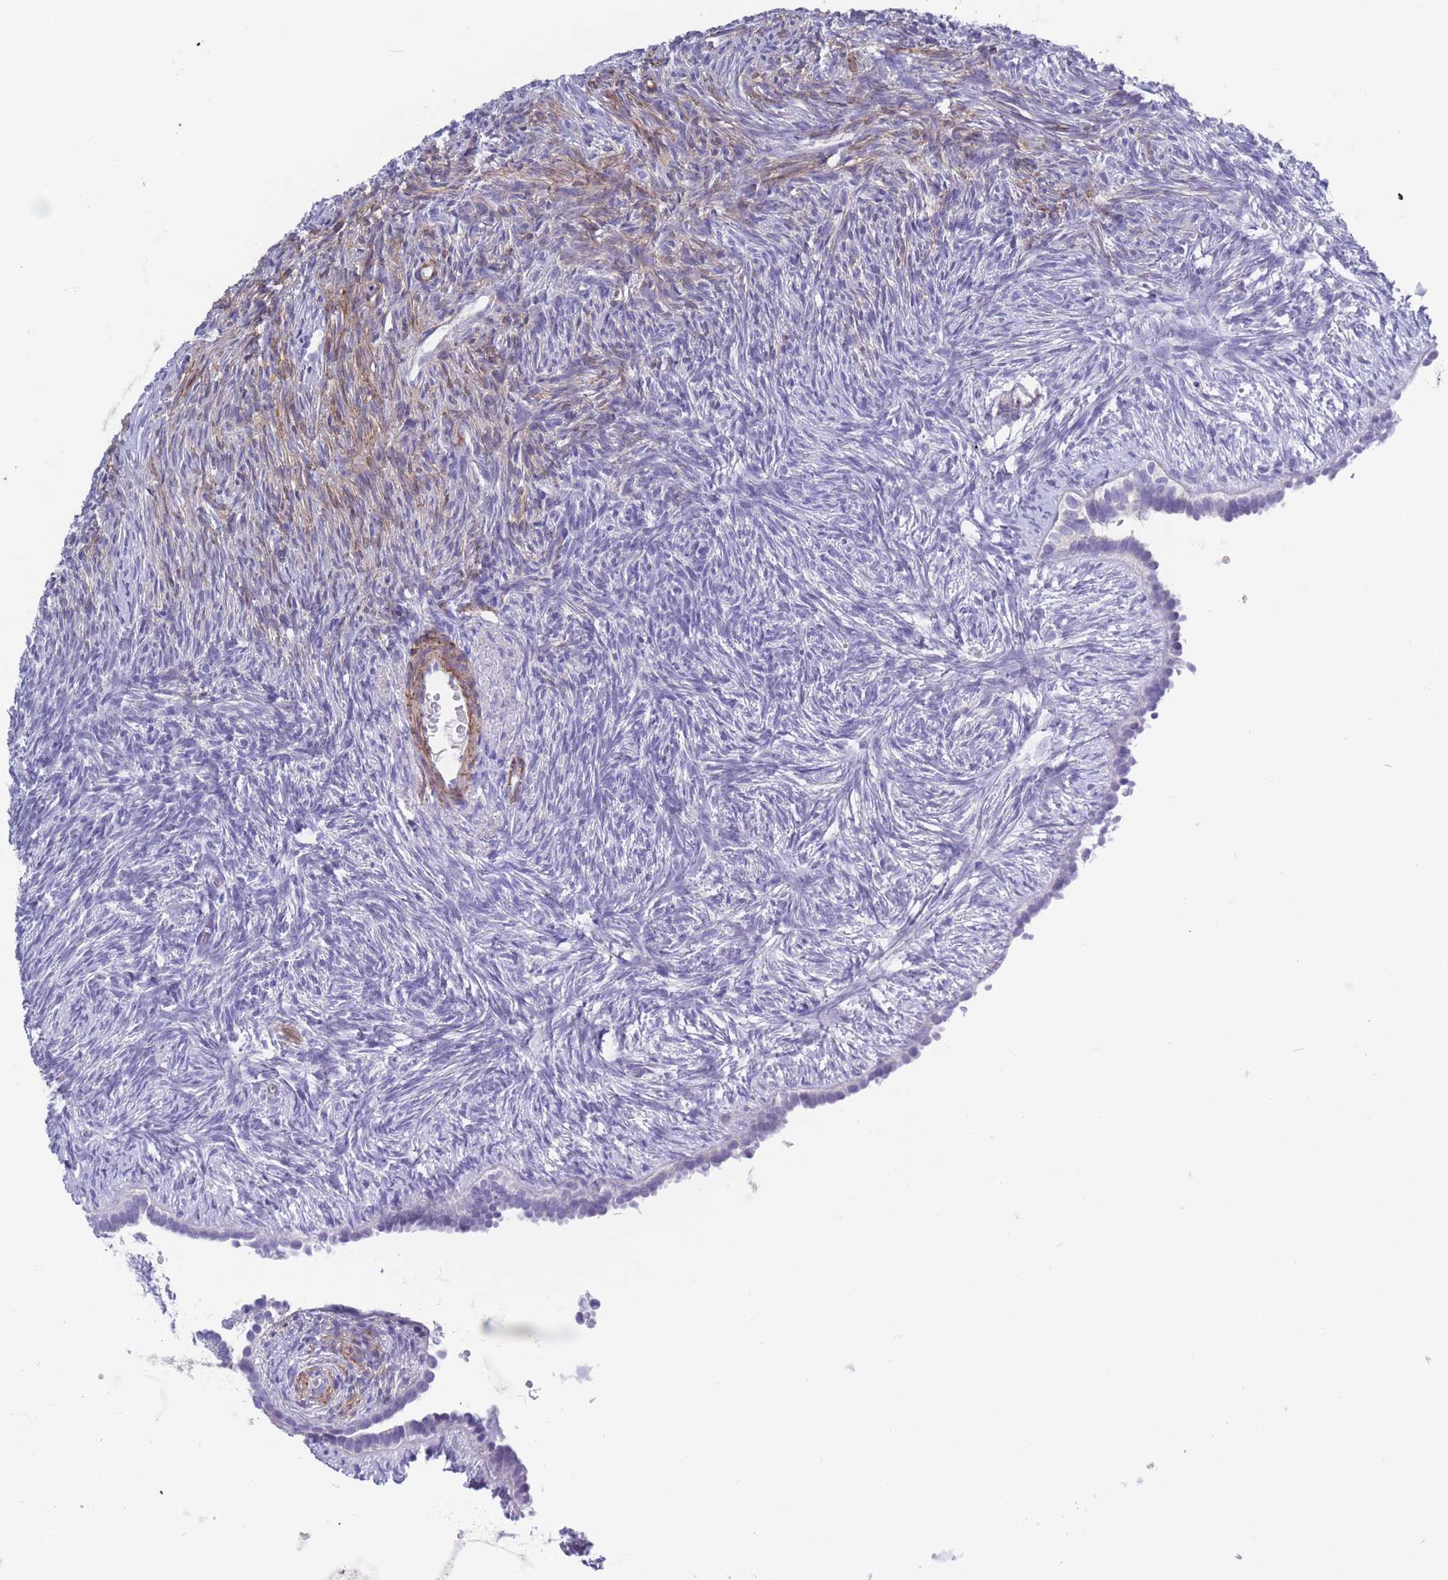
{"staining": {"intensity": "negative", "quantity": "none", "location": "none"}, "tissue": "ovary", "cell_type": "Follicle cells", "image_type": "normal", "snomed": [{"axis": "morphology", "description": "Normal tissue, NOS"}, {"axis": "topography", "description": "Ovary"}], "caption": "An immunohistochemistry (IHC) micrograph of normal ovary is shown. There is no staining in follicle cells of ovary.", "gene": "DPYD", "patient": {"sex": "female", "age": 51}}